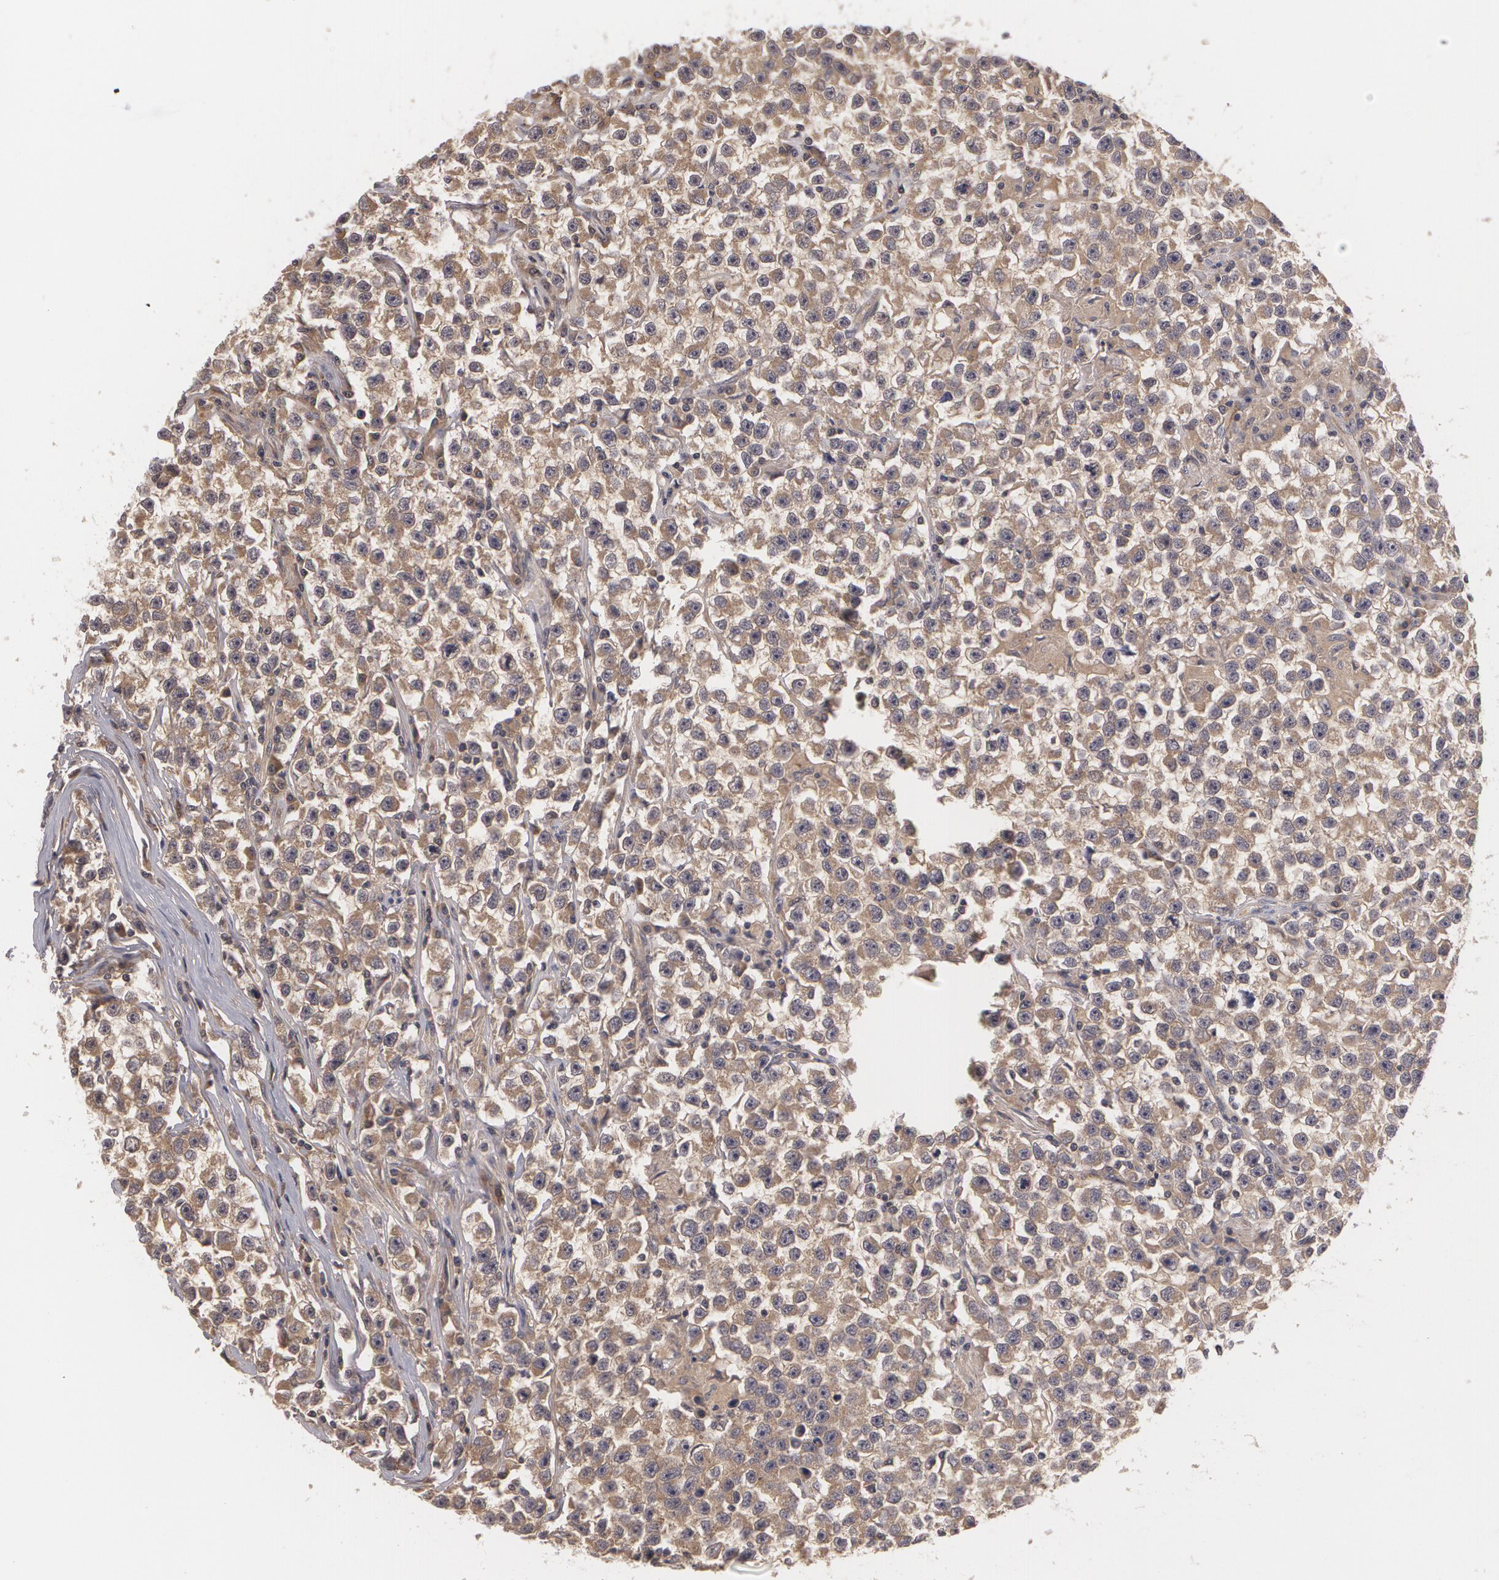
{"staining": {"intensity": "weak", "quantity": ">75%", "location": "cytoplasmic/membranous"}, "tissue": "testis cancer", "cell_type": "Tumor cells", "image_type": "cancer", "snomed": [{"axis": "morphology", "description": "Seminoma, NOS"}, {"axis": "topography", "description": "Testis"}], "caption": "A high-resolution micrograph shows IHC staining of testis seminoma, which displays weak cytoplasmic/membranous positivity in about >75% of tumor cells.", "gene": "CASK", "patient": {"sex": "male", "age": 33}}